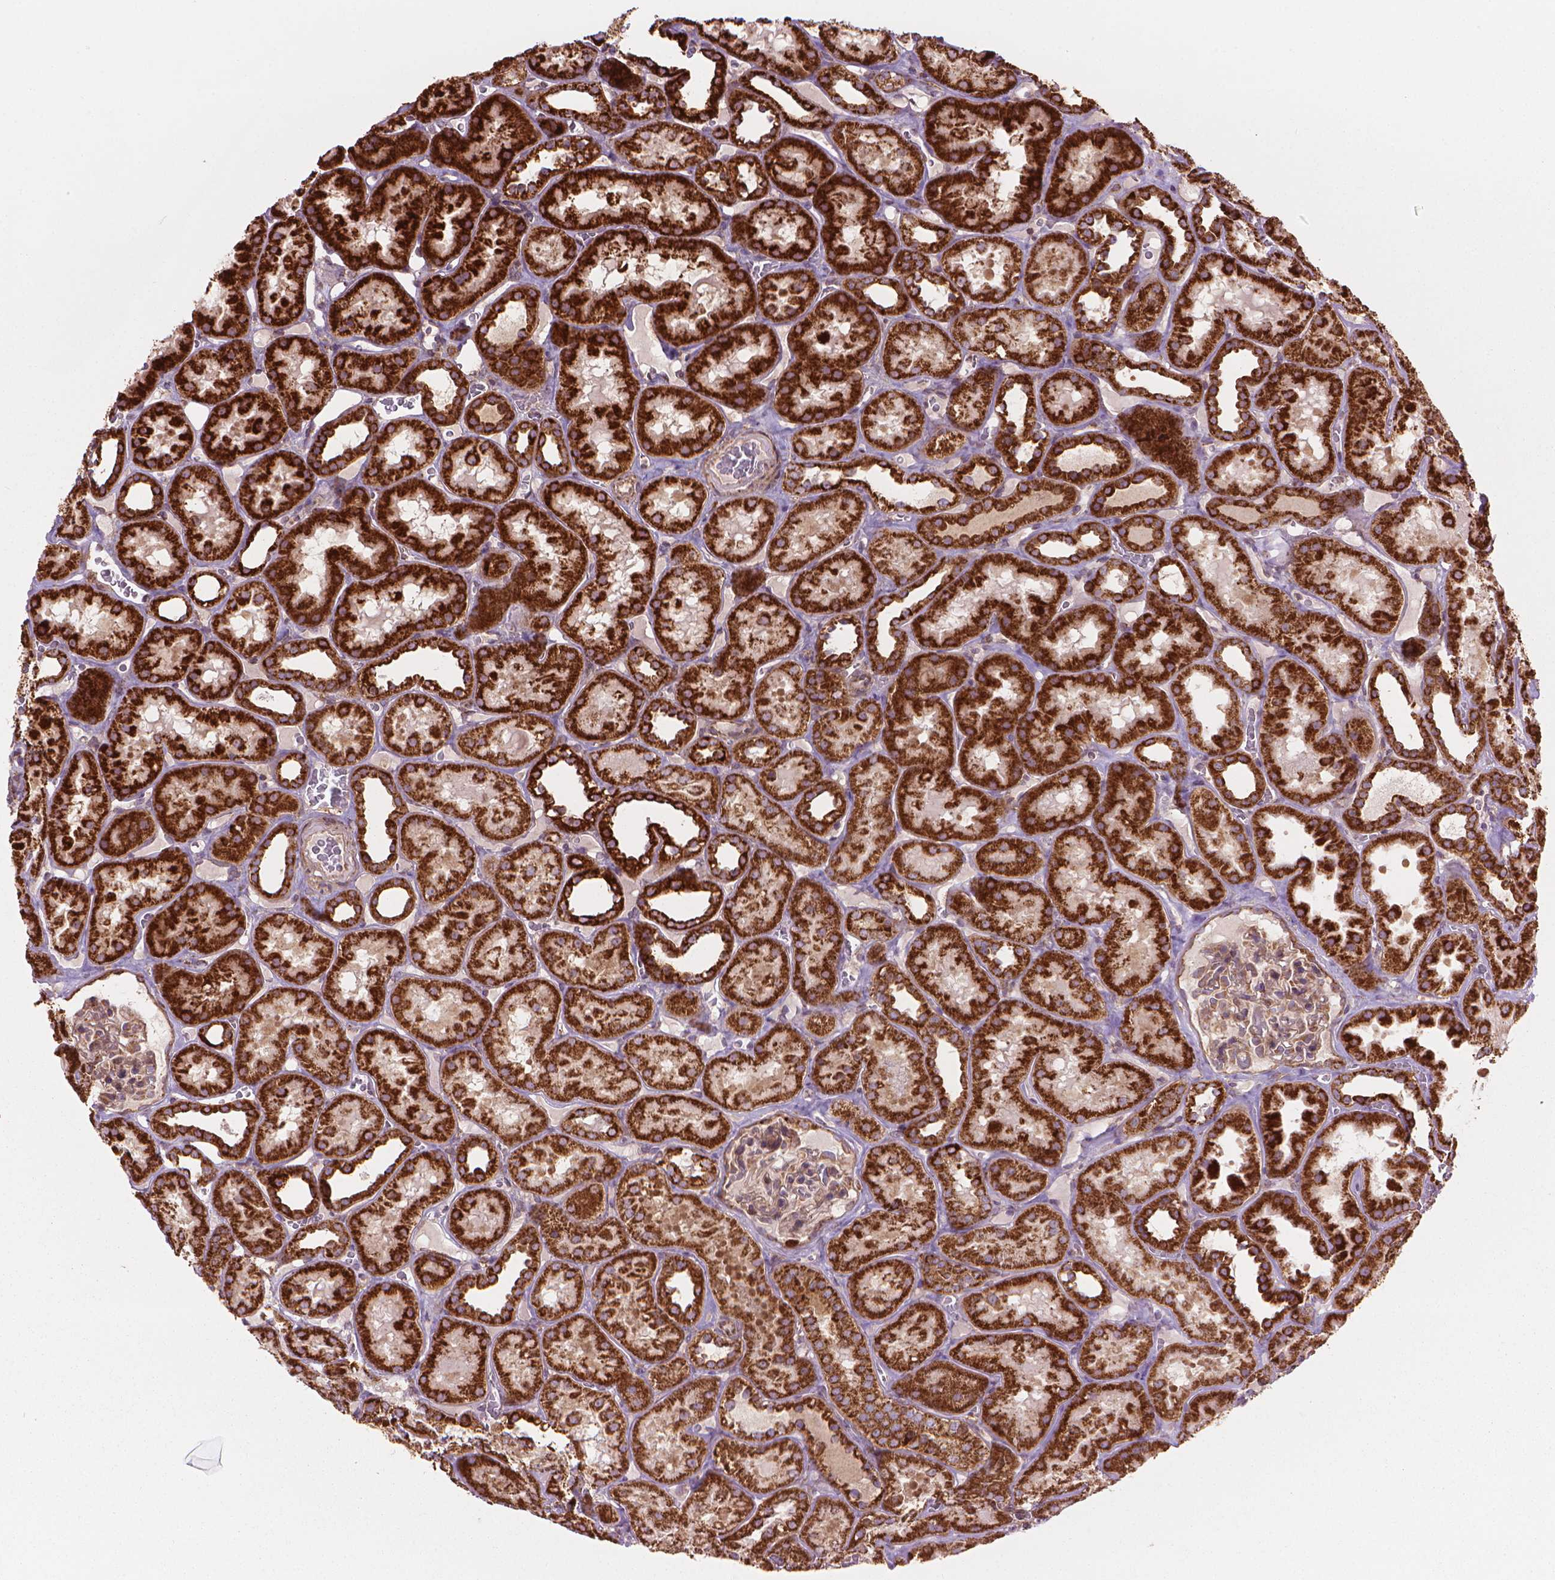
{"staining": {"intensity": "moderate", "quantity": "<25%", "location": "cytoplasmic/membranous"}, "tissue": "kidney", "cell_type": "Cells in glomeruli", "image_type": "normal", "snomed": [{"axis": "morphology", "description": "Normal tissue, NOS"}, {"axis": "topography", "description": "Kidney"}], "caption": "Moderate cytoplasmic/membranous positivity is identified in approximately <25% of cells in glomeruli in normal kidney. (DAB (3,3'-diaminobenzidine) = brown stain, brightfield microscopy at high magnification).", "gene": "VARS2", "patient": {"sex": "female", "age": 41}}